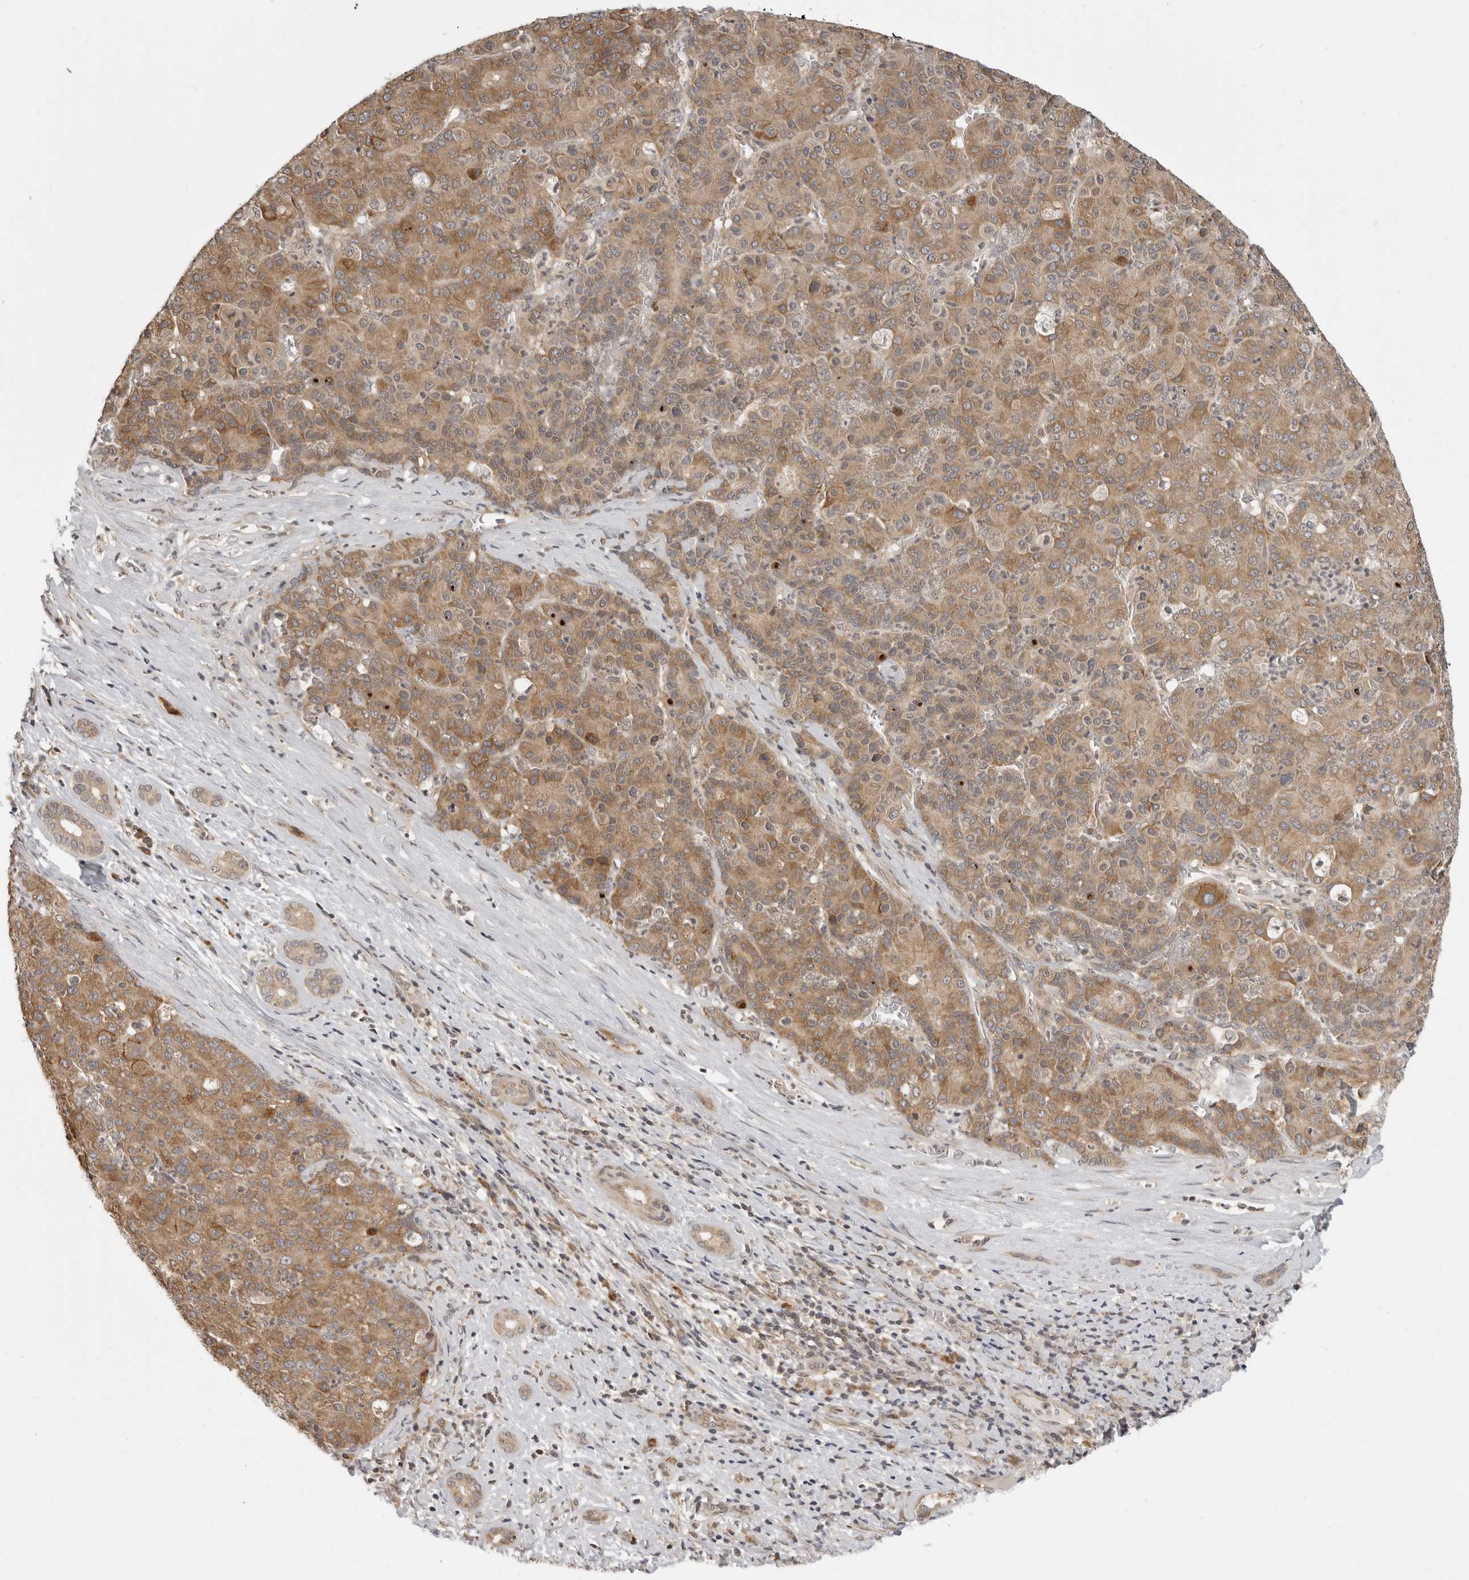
{"staining": {"intensity": "moderate", "quantity": ">75%", "location": "cytoplasmic/membranous"}, "tissue": "liver cancer", "cell_type": "Tumor cells", "image_type": "cancer", "snomed": [{"axis": "morphology", "description": "Carcinoma, Hepatocellular, NOS"}, {"axis": "topography", "description": "Liver"}], "caption": "Liver hepatocellular carcinoma stained with a protein marker shows moderate staining in tumor cells.", "gene": "PRRC2A", "patient": {"sex": "male", "age": 65}}